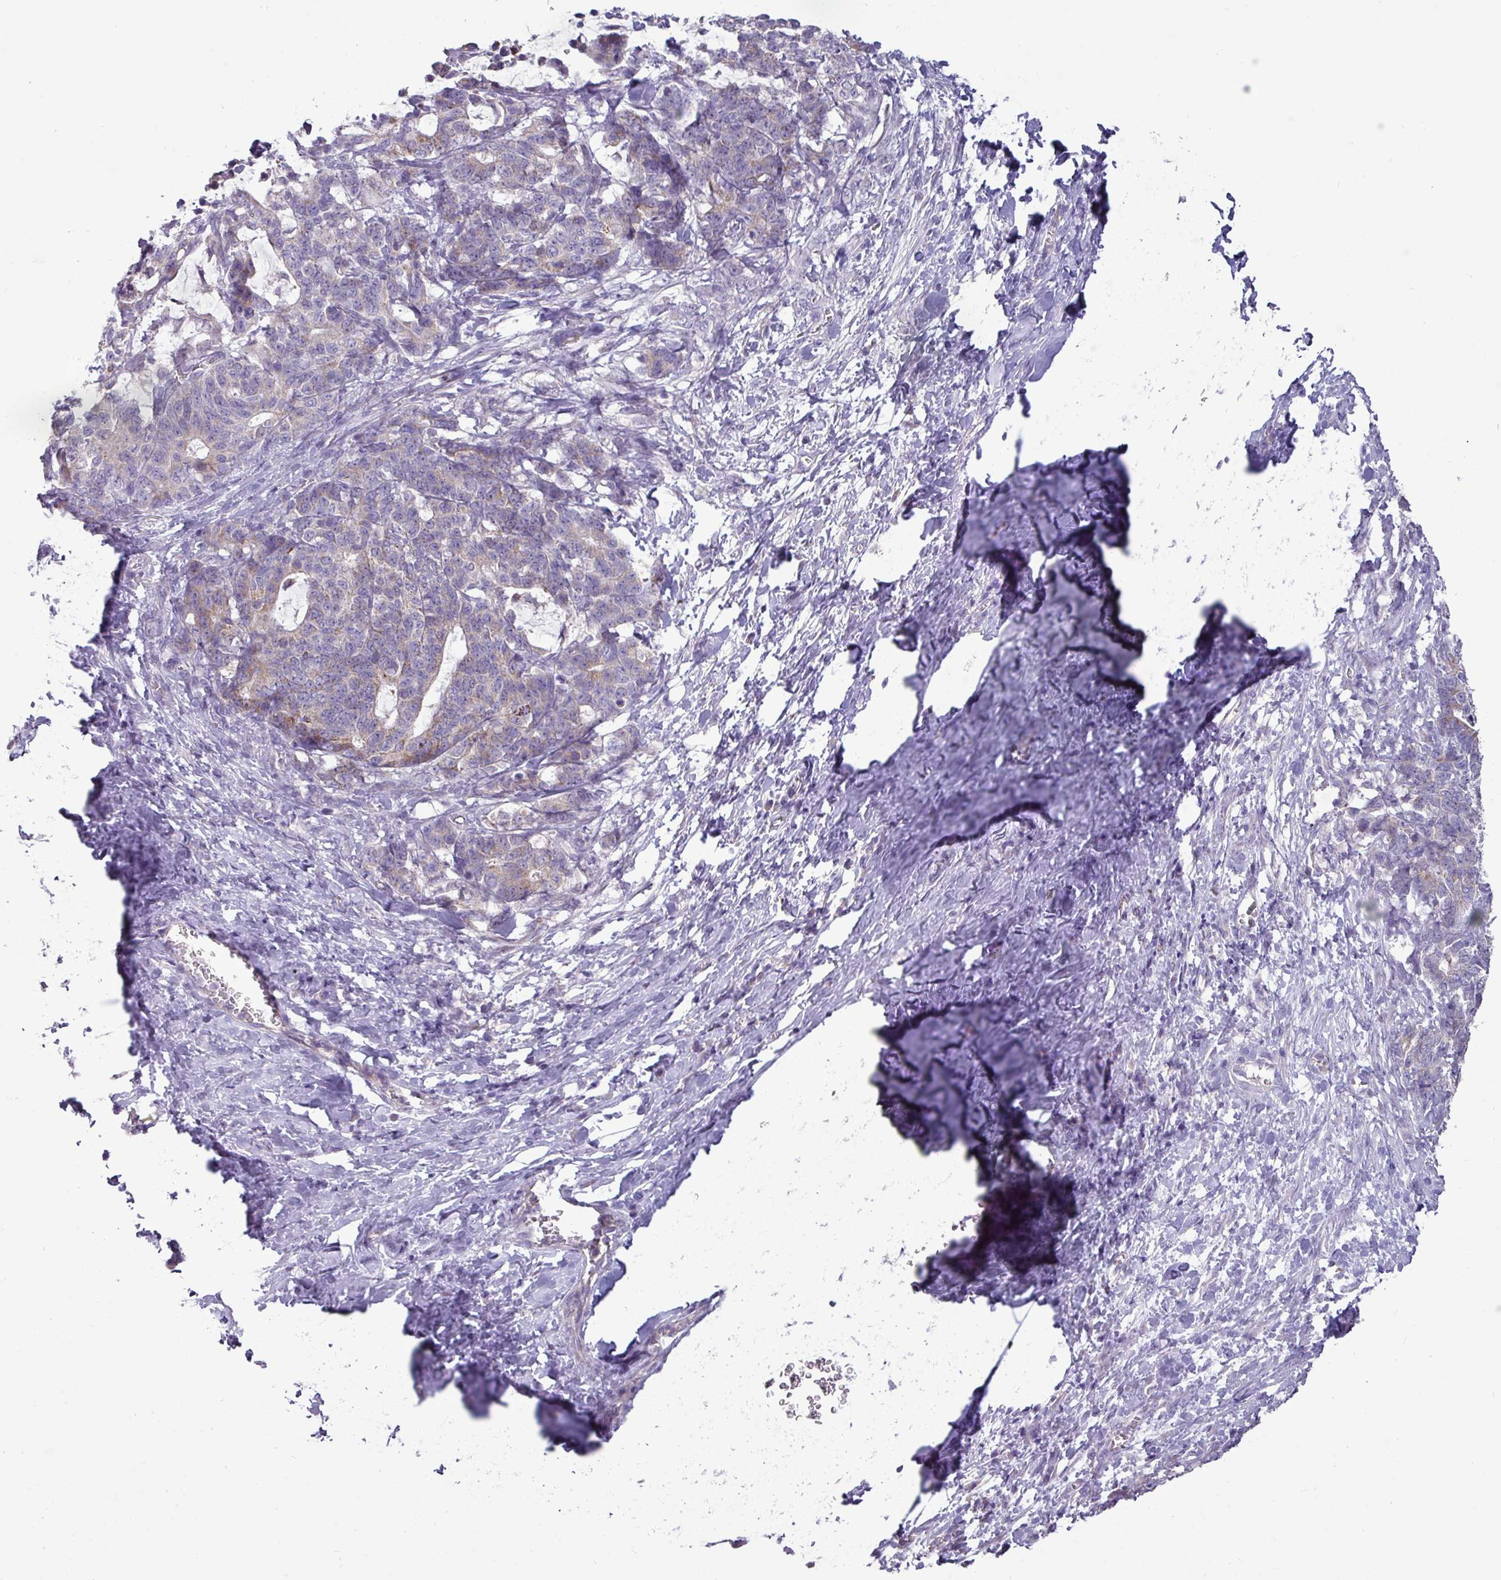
{"staining": {"intensity": "weak", "quantity": "<25%", "location": "cytoplasmic/membranous"}, "tissue": "stomach cancer", "cell_type": "Tumor cells", "image_type": "cancer", "snomed": [{"axis": "morphology", "description": "Normal tissue, NOS"}, {"axis": "morphology", "description": "Adenocarcinoma, NOS"}, {"axis": "topography", "description": "Stomach"}], "caption": "DAB immunohistochemical staining of human adenocarcinoma (stomach) shows no significant expression in tumor cells.", "gene": "TRAPPC1", "patient": {"sex": "female", "age": 64}}